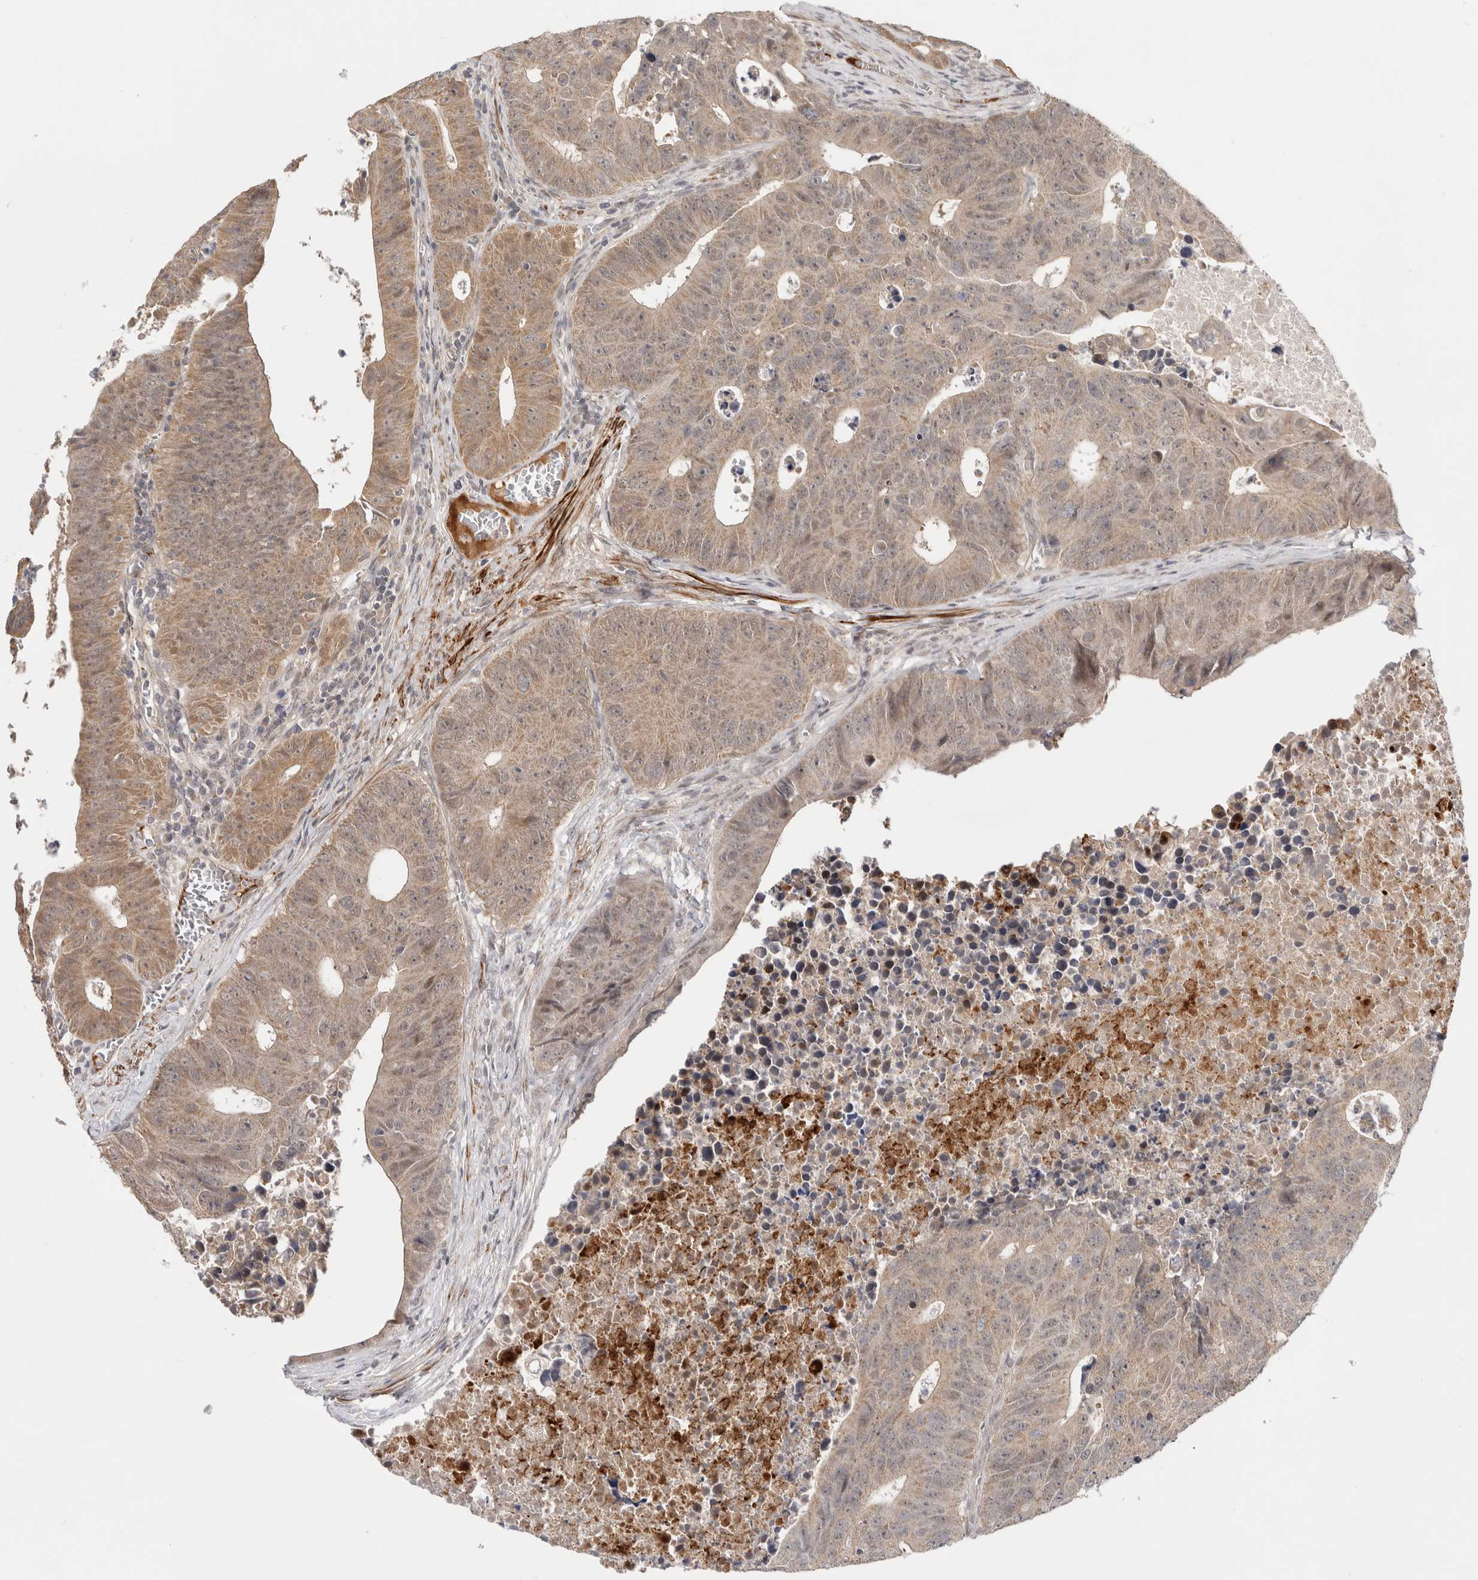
{"staining": {"intensity": "moderate", "quantity": ">75%", "location": "cytoplasmic/membranous"}, "tissue": "colorectal cancer", "cell_type": "Tumor cells", "image_type": "cancer", "snomed": [{"axis": "morphology", "description": "Adenocarcinoma, NOS"}, {"axis": "topography", "description": "Colon"}], "caption": "The histopathology image demonstrates a brown stain indicating the presence of a protein in the cytoplasmic/membranous of tumor cells in adenocarcinoma (colorectal).", "gene": "ZNF318", "patient": {"sex": "male", "age": 87}}